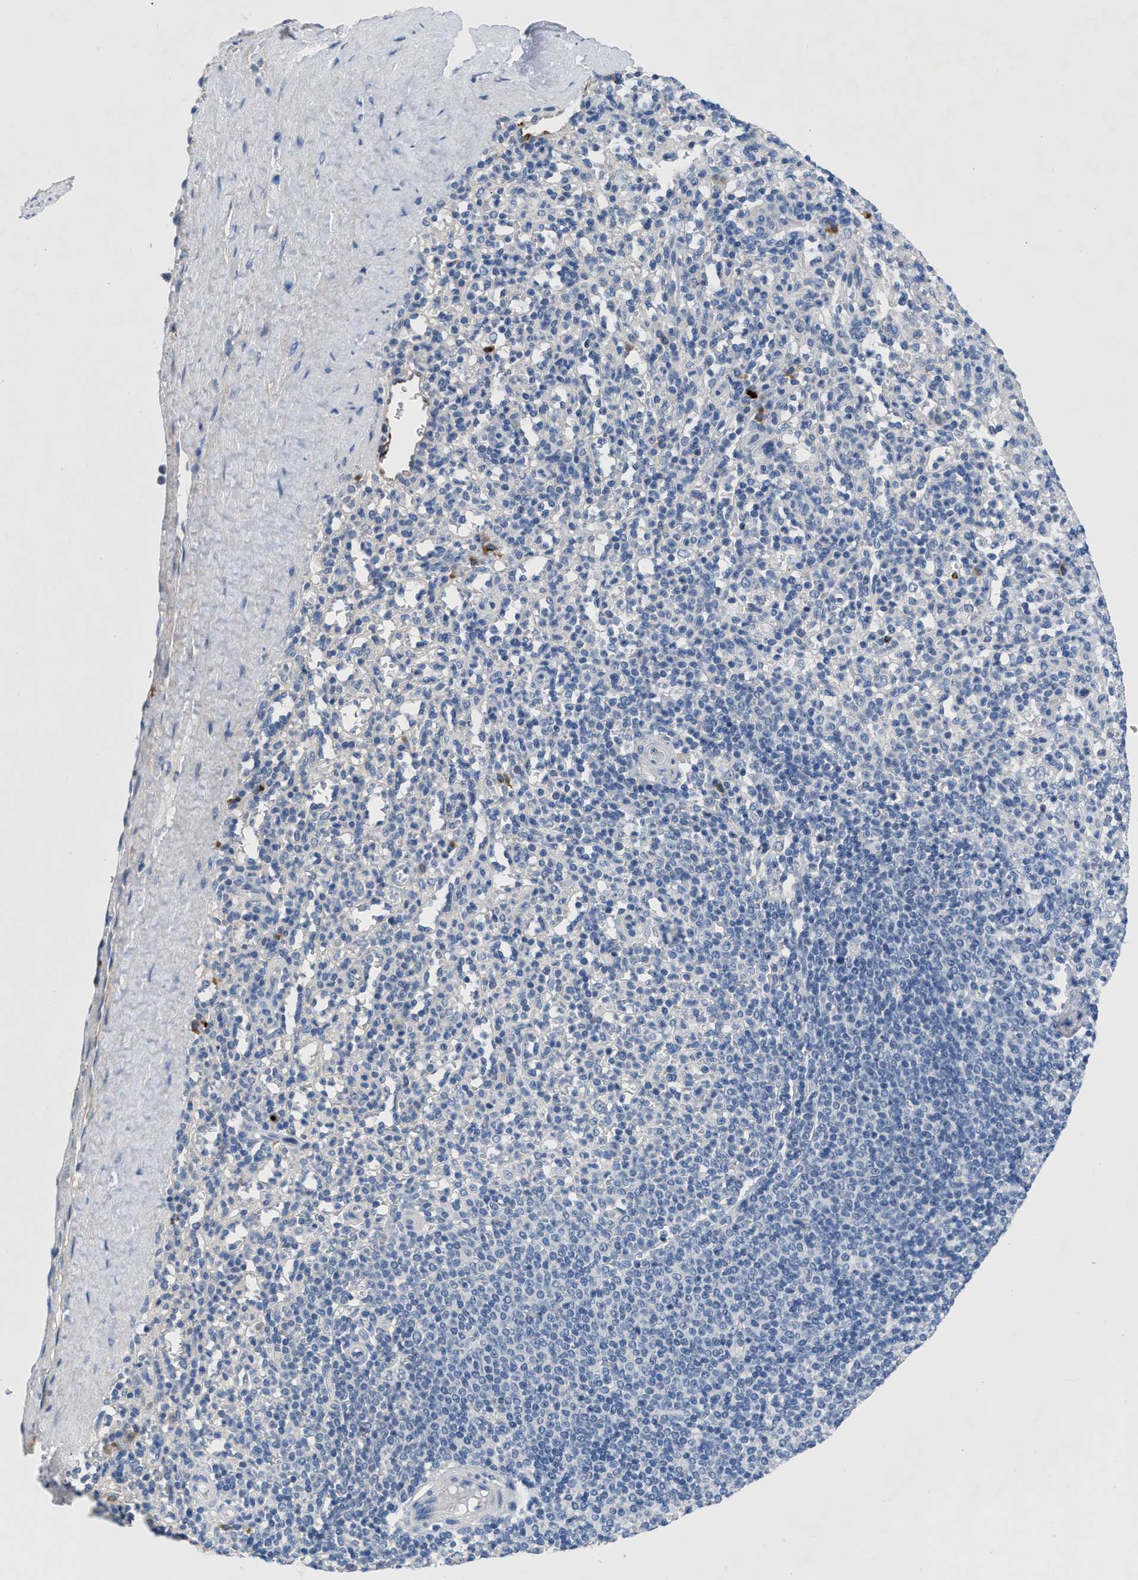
{"staining": {"intensity": "negative", "quantity": "none", "location": "none"}, "tissue": "spleen", "cell_type": "Cells in red pulp", "image_type": "normal", "snomed": [{"axis": "morphology", "description": "Normal tissue, NOS"}, {"axis": "topography", "description": "Spleen"}], "caption": "Immunohistochemistry histopathology image of normal spleen: spleen stained with DAB (3,3'-diaminobenzidine) shows no significant protein expression in cells in red pulp.", "gene": "OR9K2", "patient": {"sex": "male", "age": 36}}